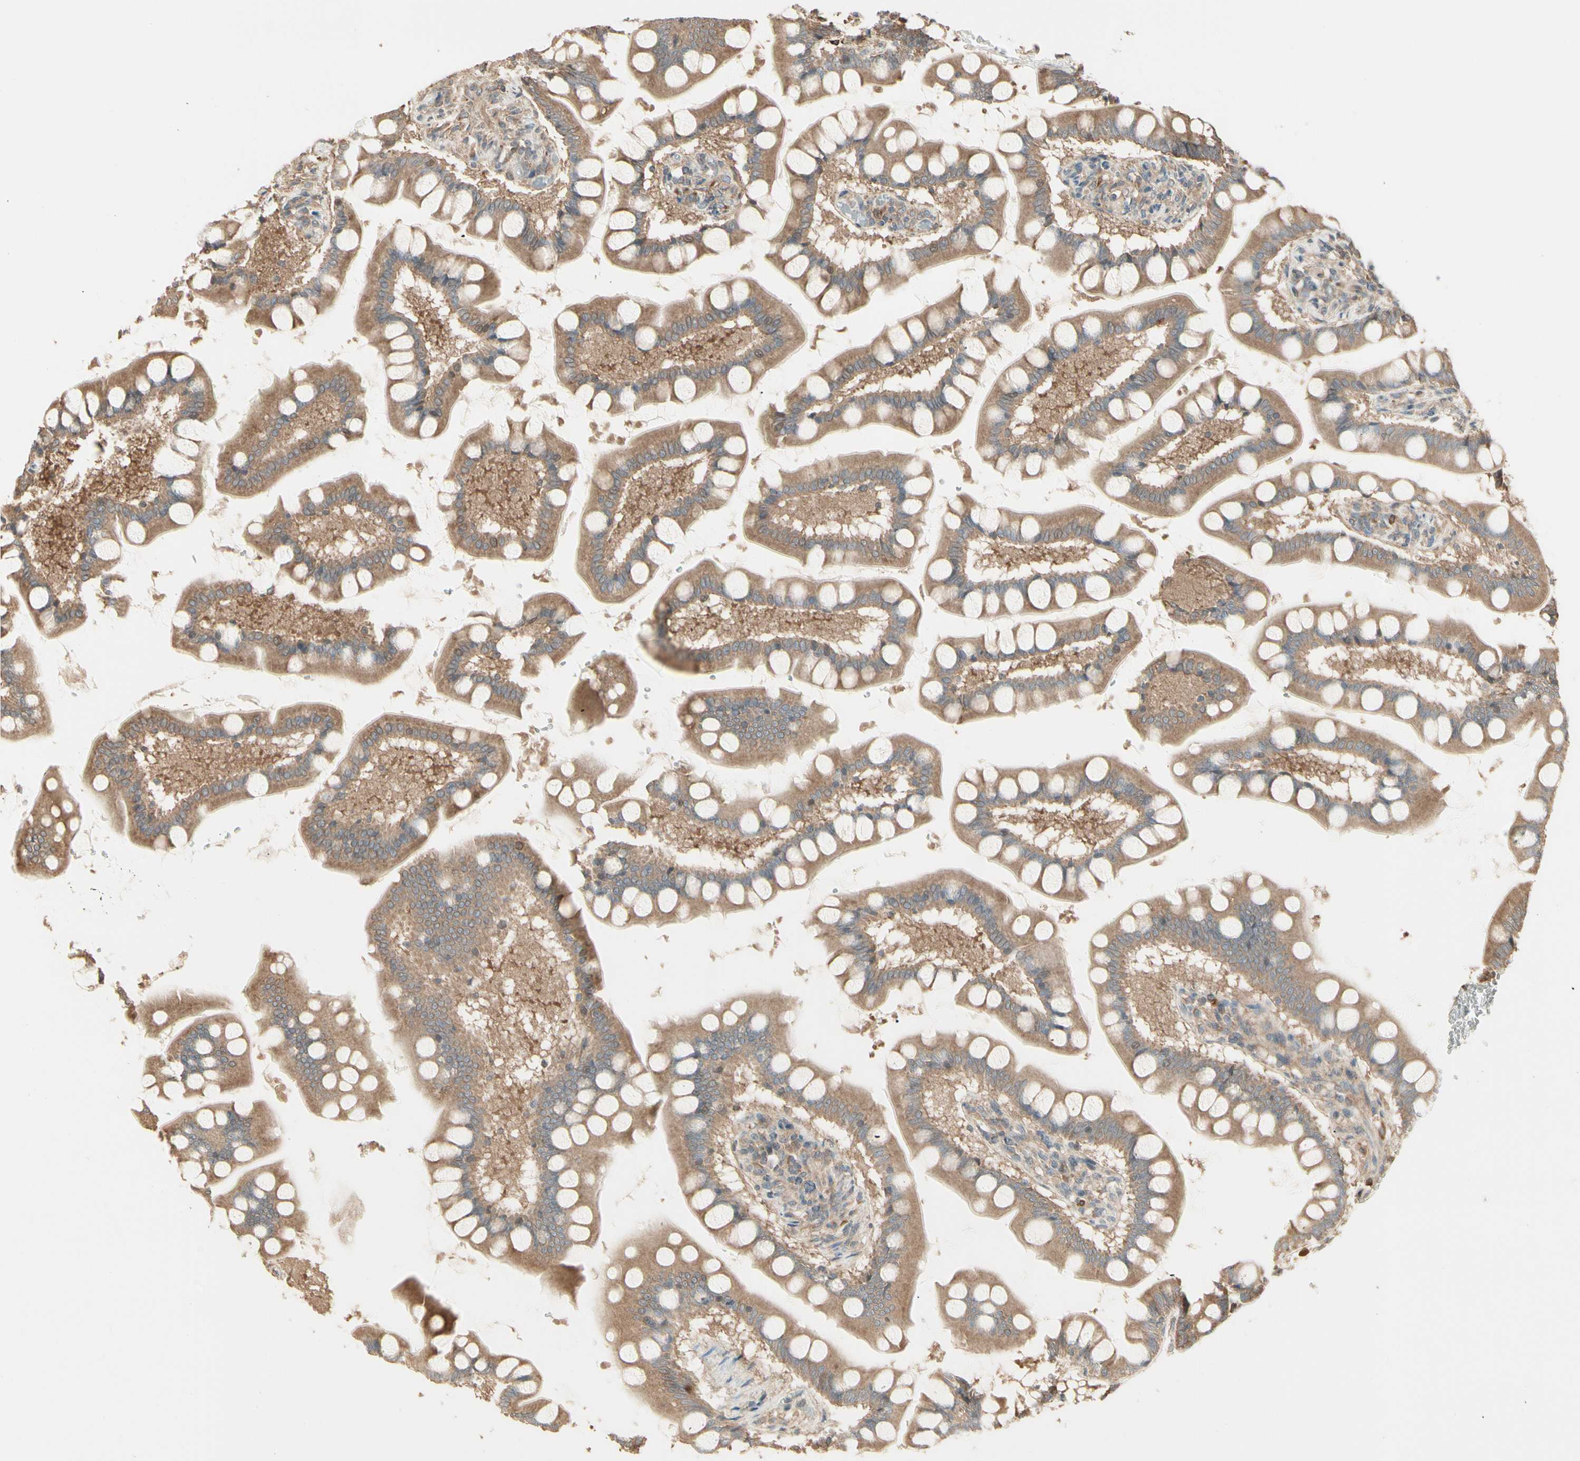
{"staining": {"intensity": "strong", "quantity": ">75%", "location": "cytoplasmic/membranous"}, "tissue": "small intestine", "cell_type": "Glandular cells", "image_type": "normal", "snomed": [{"axis": "morphology", "description": "Normal tissue, NOS"}, {"axis": "topography", "description": "Small intestine"}], "caption": "Protein expression analysis of benign human small intestine reveals strong cytoplasmic/membranous positivity in about >75% of glandular cells. Nuclei are stained in blue.", "gene": "IRAG1", "patient": {"sex": "male", "age": 41}}